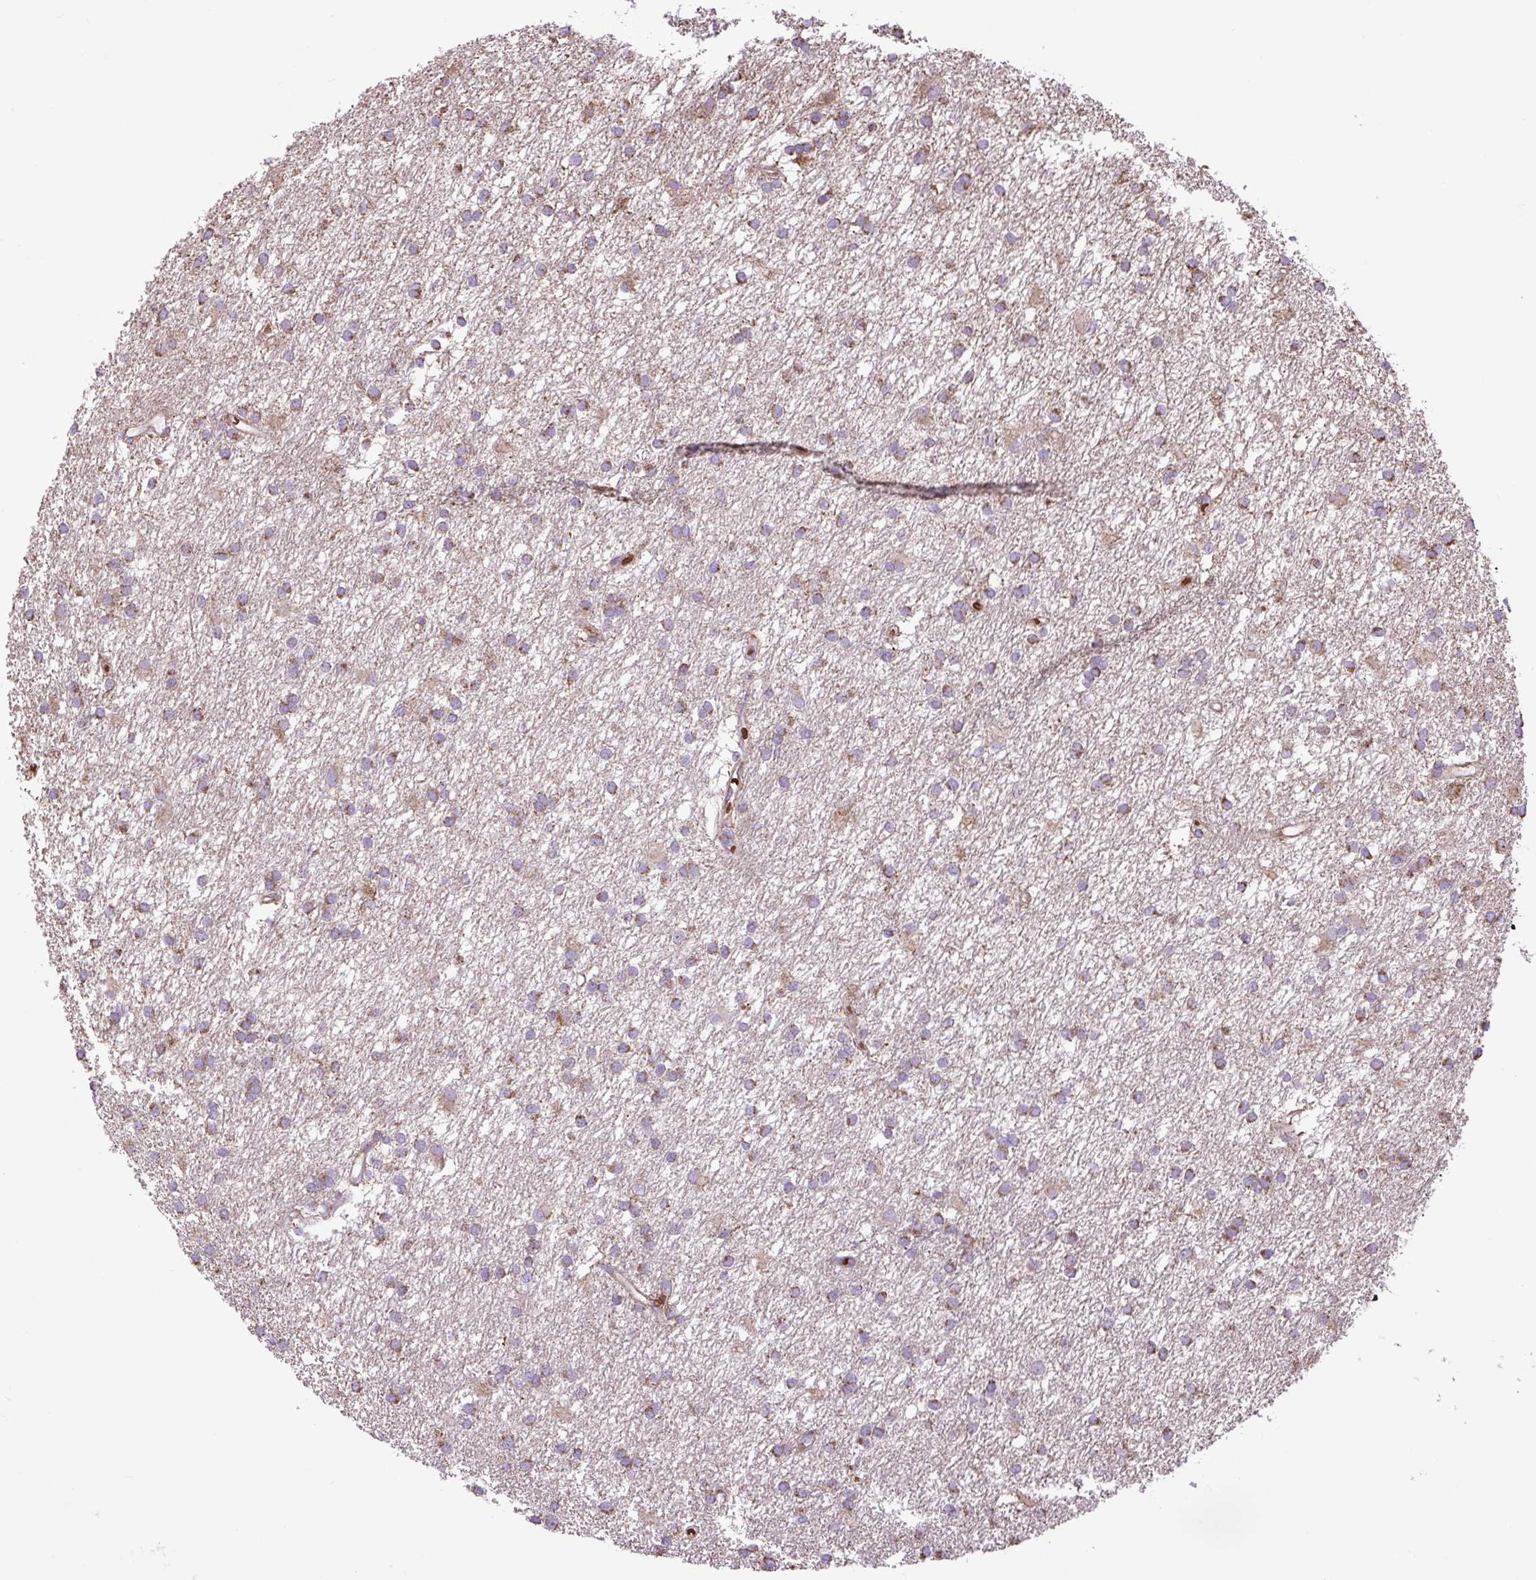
{"staining": {"intensity": "moderate", "quantity": ">75%", "location": "cytoplasmic/membranous"}, "tissue": "glioma", "cell_type": "Tumor cells", "image_type": "cancer", "snomed": [{"axis": "morphology", "description": "Glioma, malignant, High grade"}, {"axis": "topography", "description": "Brain"}], "caption": "Moderate cytoplasmic/membranous staining for a protein is seen in about >75% of tumor cells of malignant glioma (high-grade) using IHC.", "gene": "PLCG1", "patient": {"sex": "male", "age": 77}}